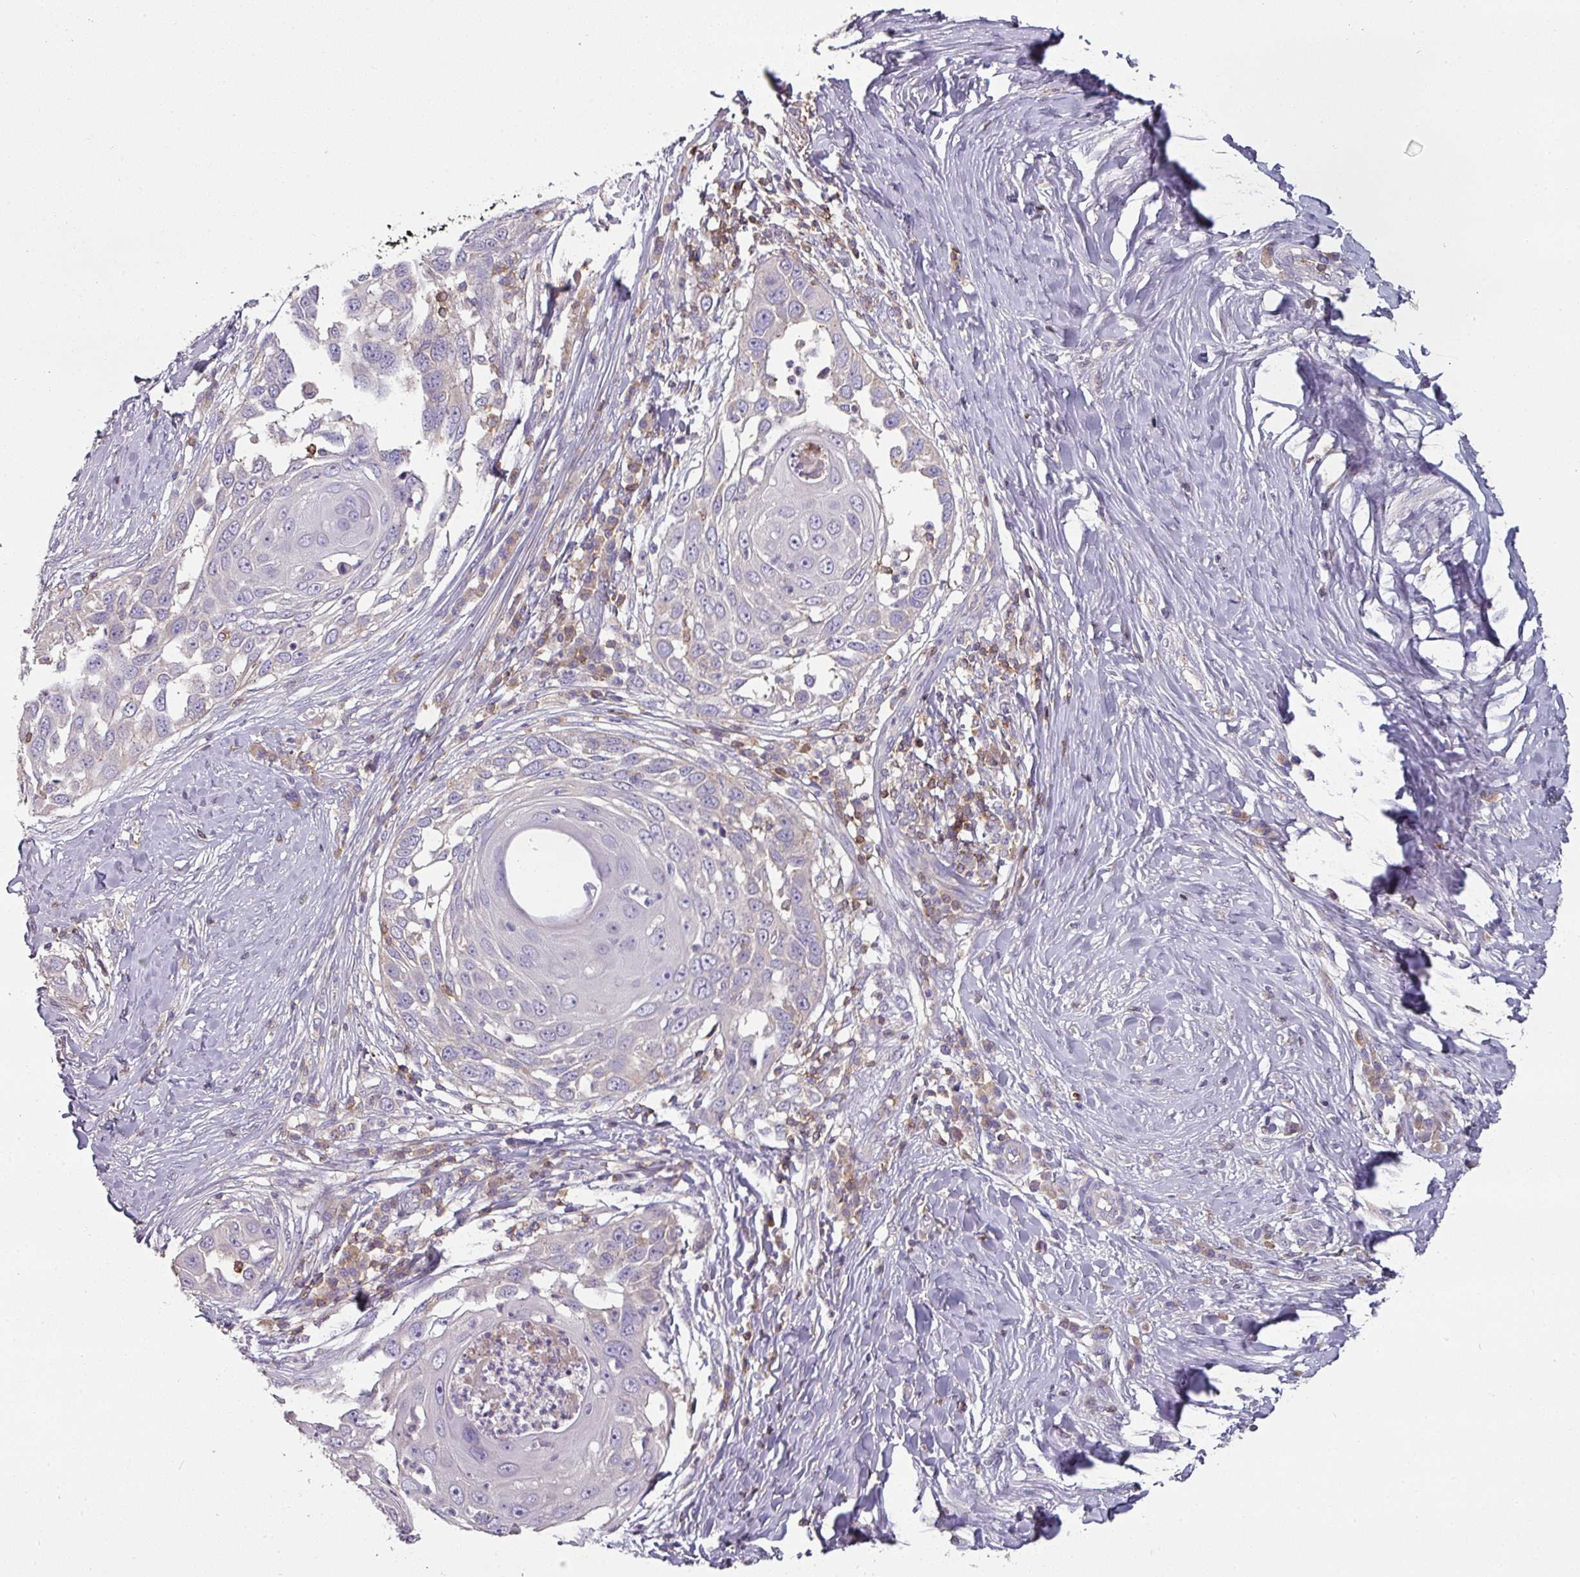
{"staining": {"intensity": "negative", "quantity": "none", "location": "none"}, "tissue": "skin cancer", "cell_type": "Tumor cells", "image_type": "cancer", "snomed": [{"axis": "morphology", "description": "Squamous cell carcinoma, NOS"}, {"axis": "topography", "description": "Skin"}], "caption": "IHC histopathology image of neoplastic tissue: skin cancer (squamous cell carcinoma) stained with DAB reveals no significant protein positivity in tumor cells.", "gene": "CD3G", "patient": {"sex": "female", "age": 44}}